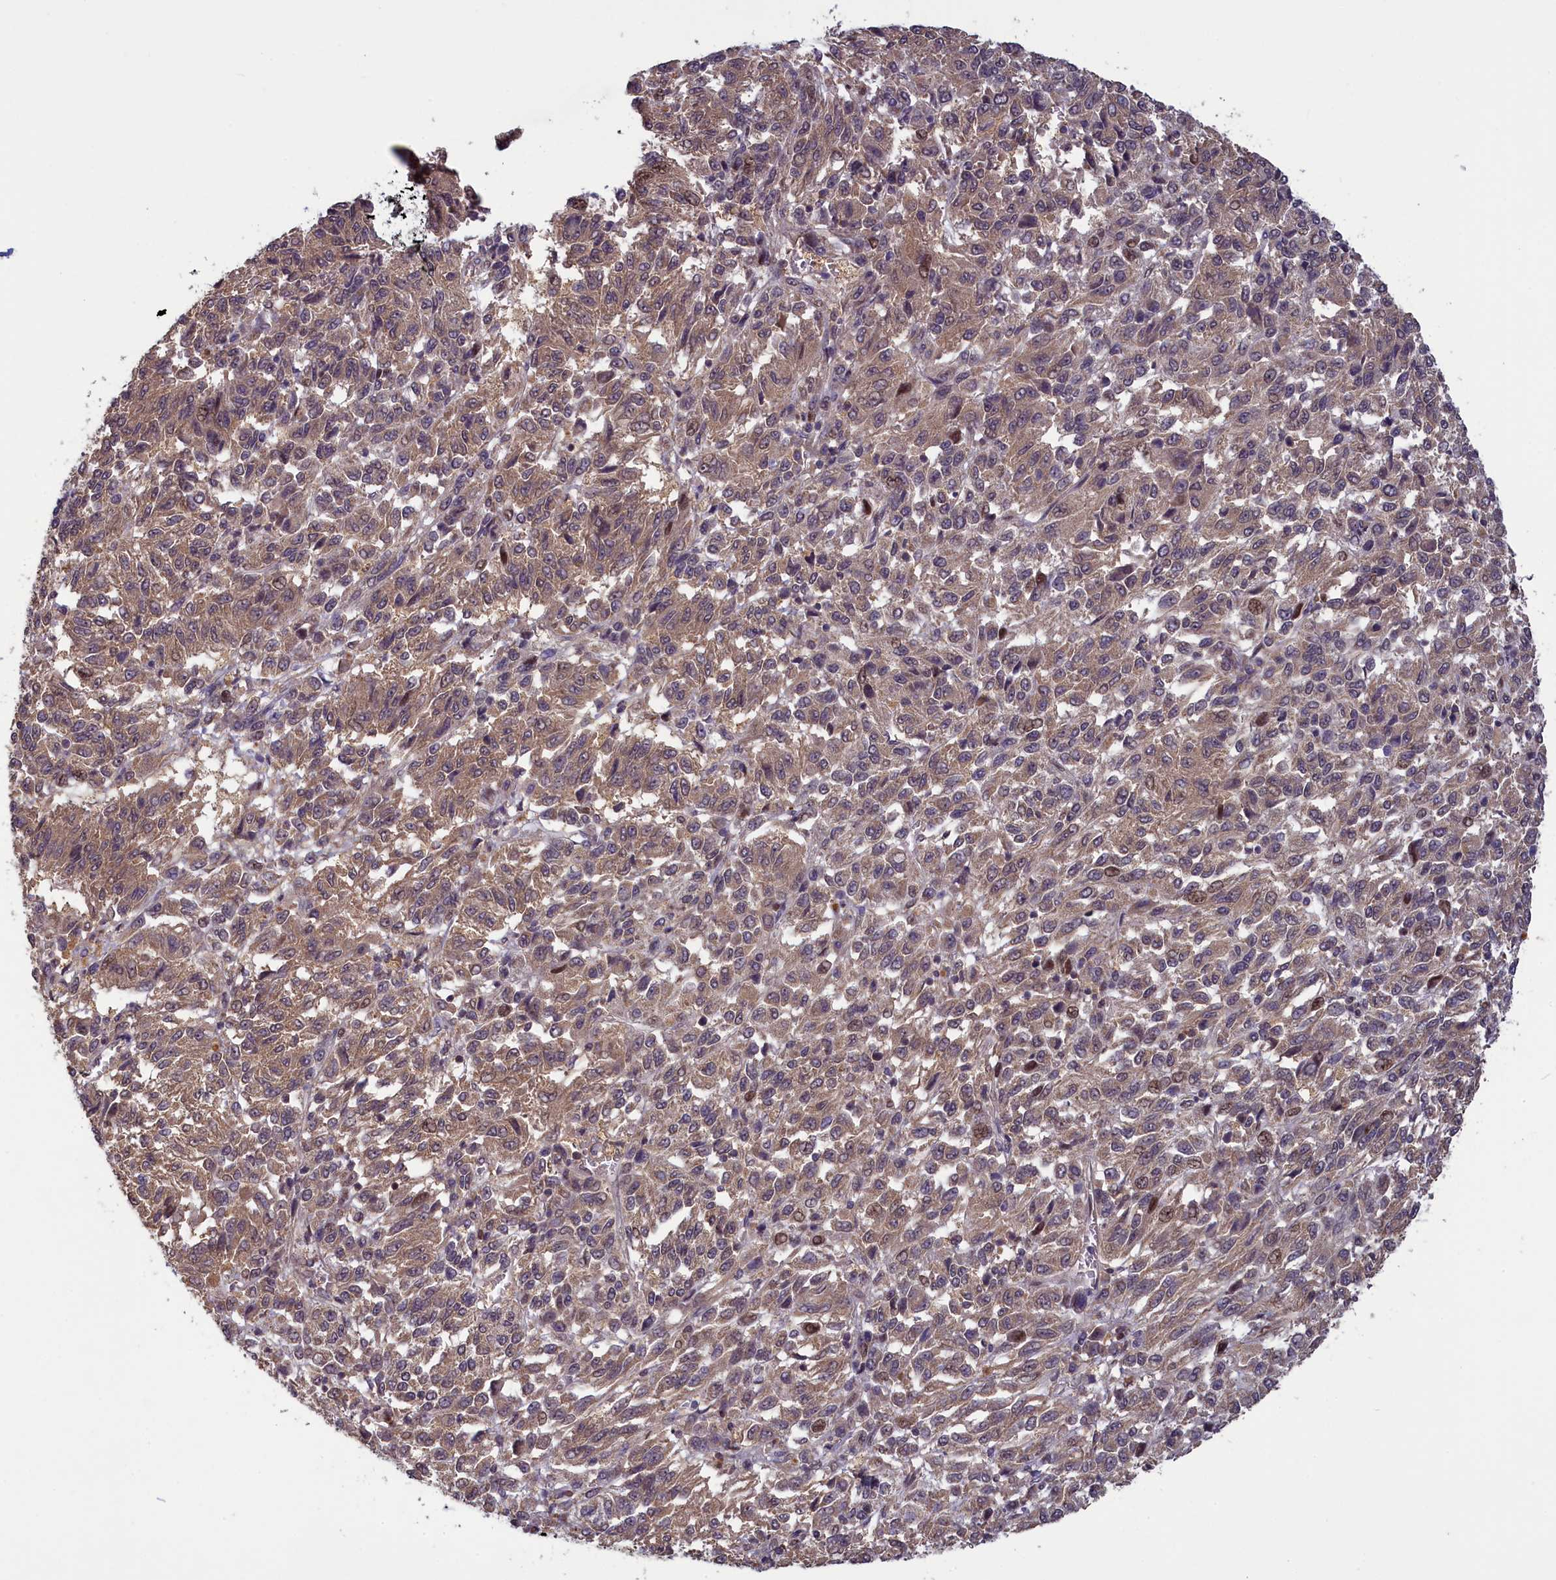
{"staining": {"intensity": "weak", "quantity": ">75%", "location": "cytoplasmic/membranous"}, "tissue": "melanoma", "cell_type": "Tumor cells", "image_type": "cancer", "snomed": [{"axis": "morphology", "description": "Malignant melanoma, Metastatic site"}, {"axis": "topography", "description": "Lung"}], "caption": "Weak cytoplasmic/membranous positivity is present in about >75% of tumor cells in malignant melanoma (metastatic site).", "gene": "NUBP1", "patient": {"sex": "male", "age": 64}}